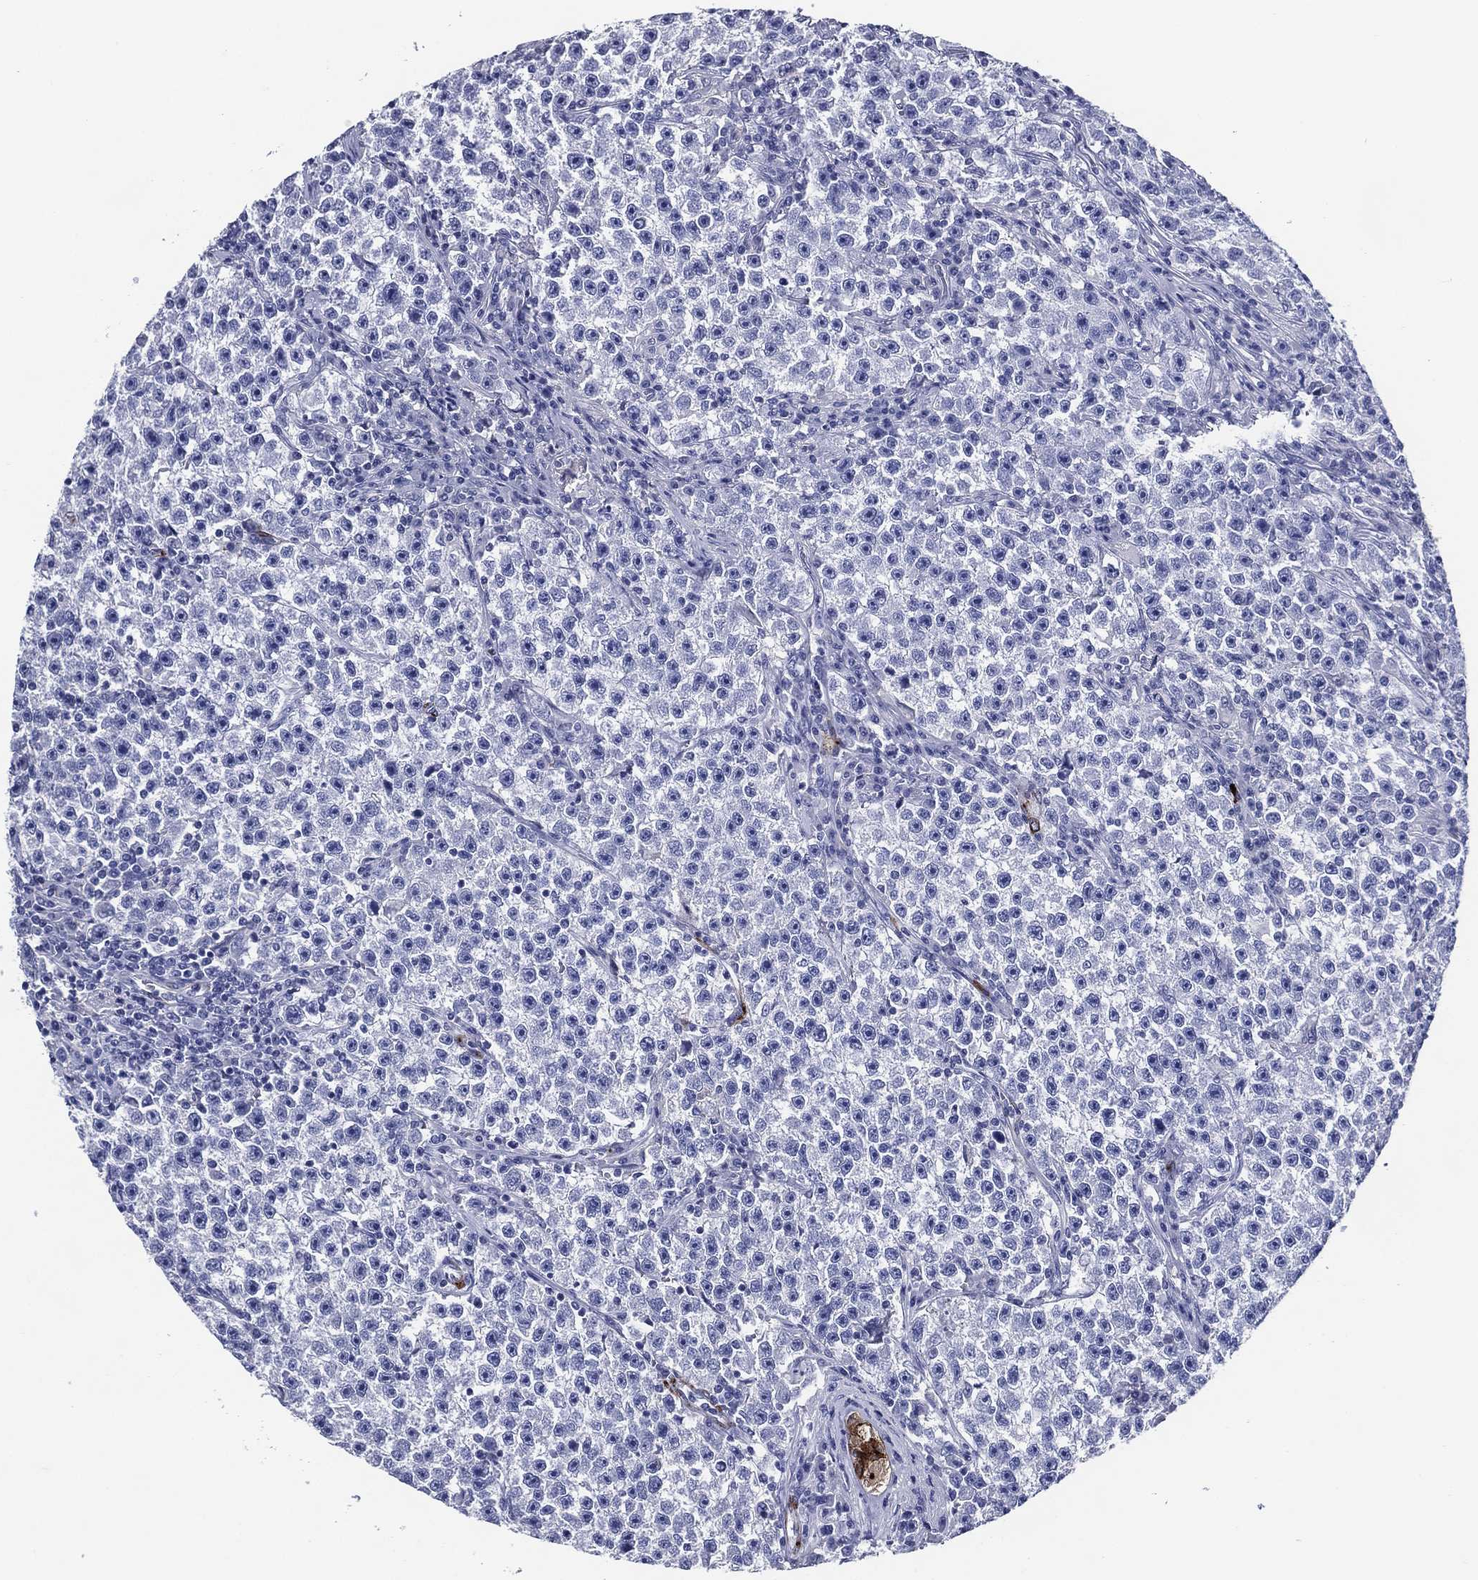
{"staining": {"intensity": "negative", "quantity": "none", "location": "none"}, "tissue": "testis cancer", "cell_type": "Tumor cells", "image_type": "cancer", "snomed": [{"axis": "morphology", "description": "Seminoma, NOS"}, {"axis": "topography", "description": "Testis"}], "caption": "Immunohistochemical staining of human seminoma (testis) exhibits no significant staining in tumor cells.", "gene": "ACE2", "patient": {"sex": "male", "age": 22}}